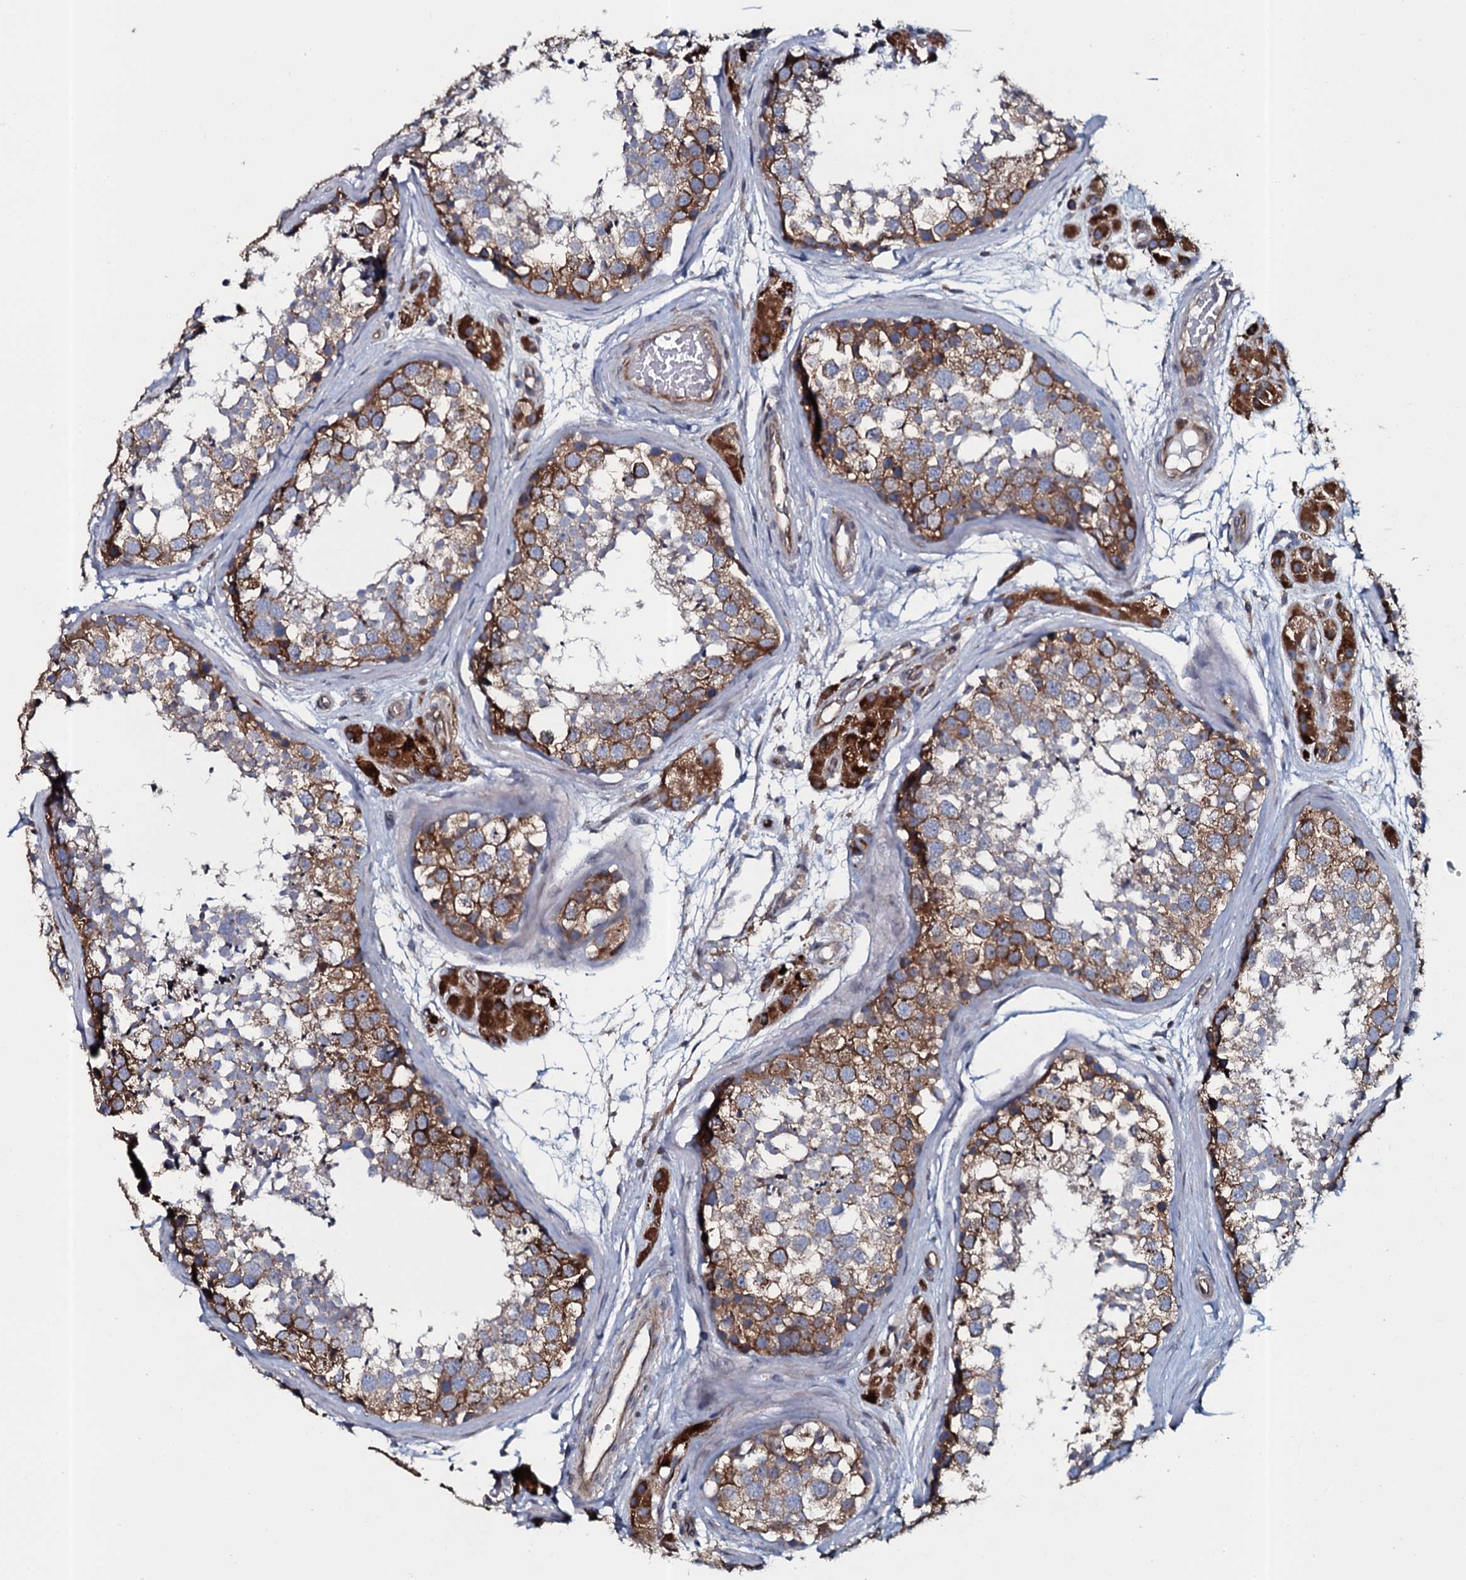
{"staining": {"intensity": "moderate", "quantity": ">75%", "location": "cytoplasmic/membranous"}, "tissue": "testis", "cell_type": "Cells in seminiferous ducts", "image_type": "normal", "snomed": [{"axis": "morphology", "description": "Normal tissue, NOS"}, {"axis": "topography", "description": "Testis"}], "caption": "IHC (DAB (3,3'-diaminobenzidine)) staining of benign human testis shows moderate cytoplasmic/membranous protein expression in about >75% of cells in seminiferous ducts.", "gene": "TMEM151A", "patient": {"sex": "male", "age": 56}}